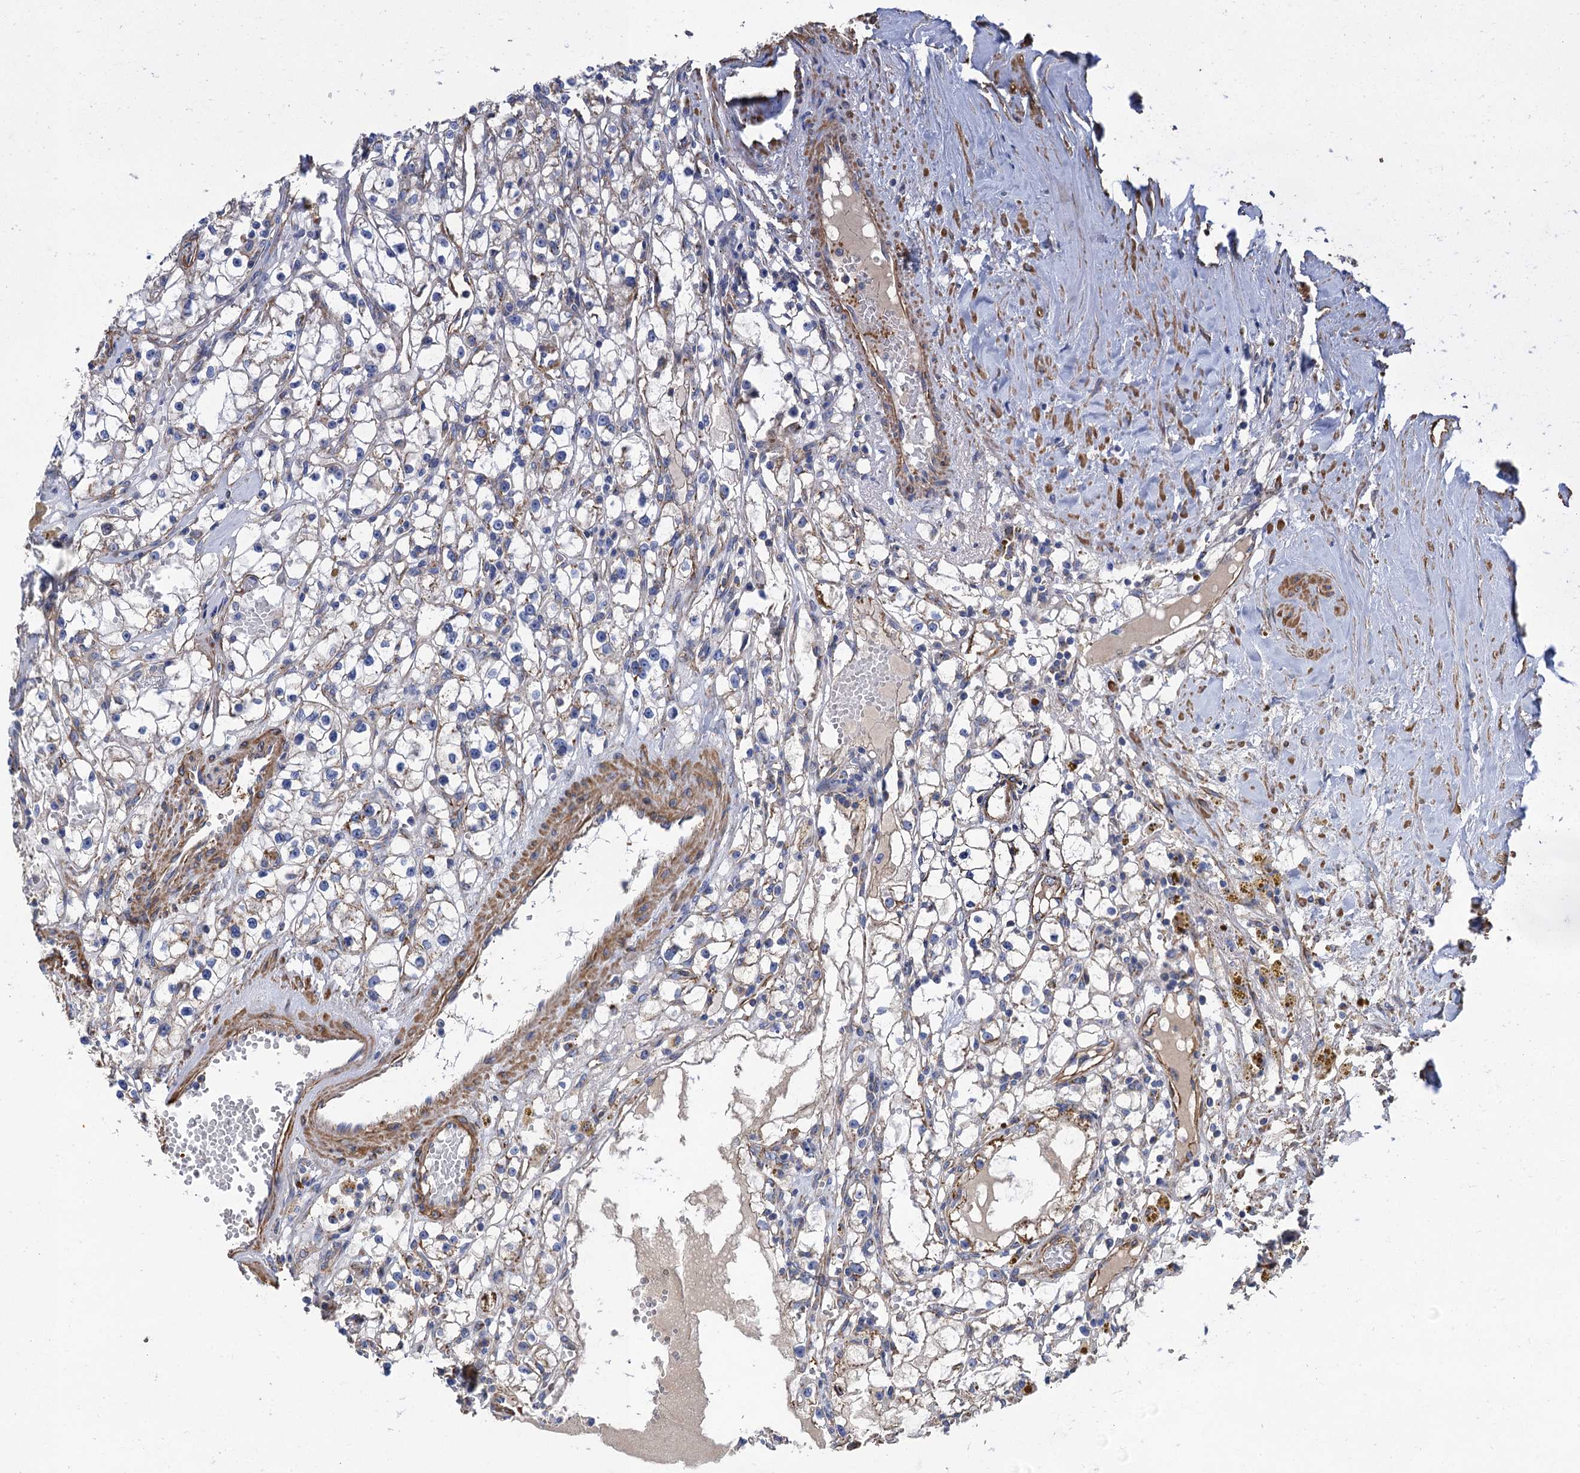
{"staining": {"intensity": "moderate", "quantity": "<25%", "location": "cytoplasmic/membranous"}, "tissue": "renal cancer", "cell_type": "Tumor cells", "image_type": "cancer", "snomed": [{"axis": "morphology", "description": "Adenocarcinoma, NOS"}, {"axis": "topography", "description": "Kidney"}], "caption": "The image displays immunohistochemical staining of adenocarcinoma (renal). There is moderate cytoplasmic/membranous staining is identified in approximately <25% of tumor cells.", "gene": "GCSH", "patient": {"sex": "male", "age": 56}}